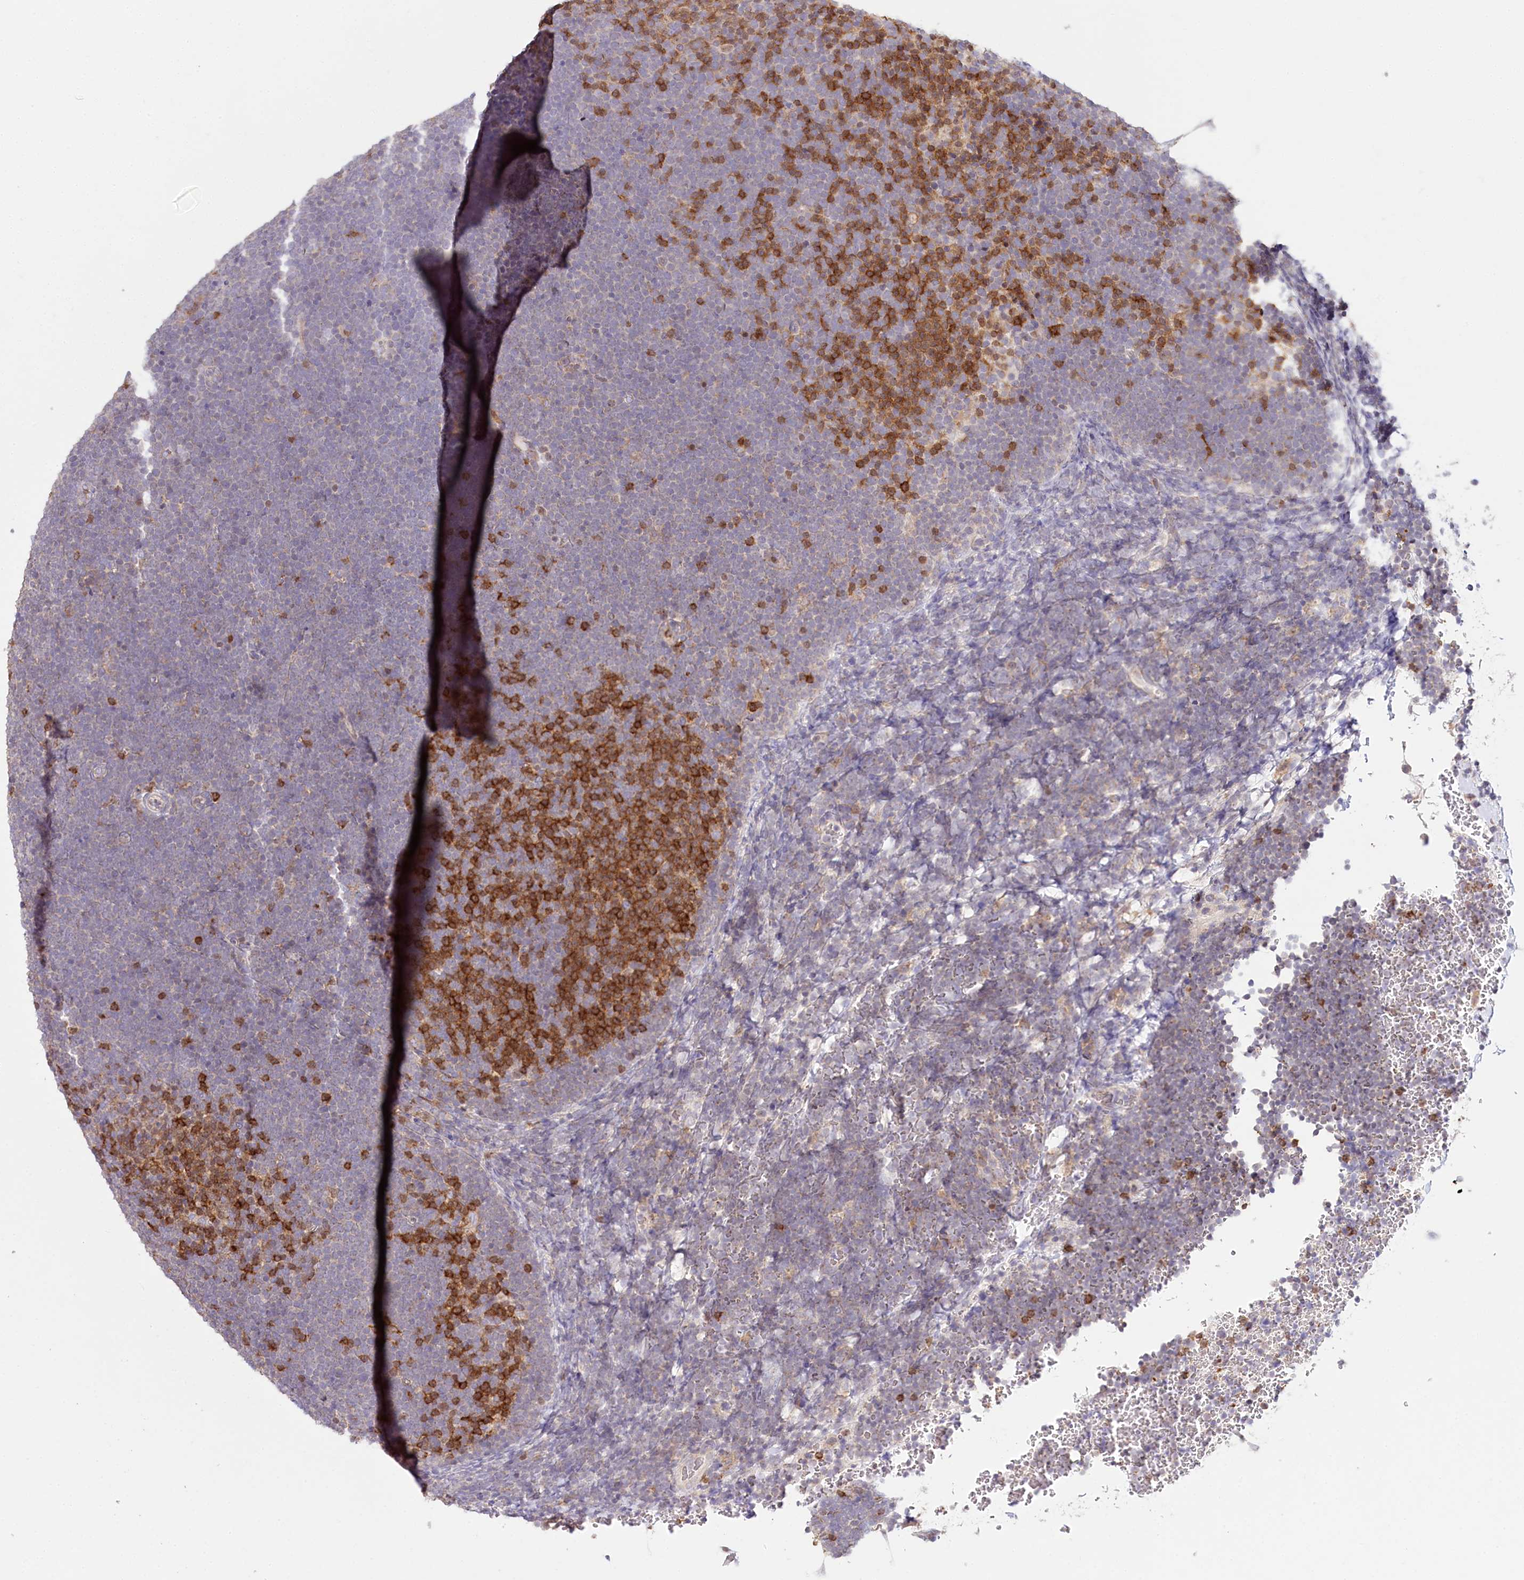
{"staining": {"intensity": "negative", "quantity": "none", "location": "none"}, "tissue": "lymphoma", "cell_type": "Tumor cells", "image_type": "cancer", "snomed": [{"axis": "morphology", "description": "Malignant lymphoma, non-Hodgkin's type, High grade"}, {"axis": "topography", "description": "Lymph node"}], "caption": "A micrograph of malignant lymphoma, non-Hodgkin's type (high-grade) stained for a protein displays no brown staining in tumor cells.", "gene": "DAPK1", "patient": {"sex": "male", "age": 13}}